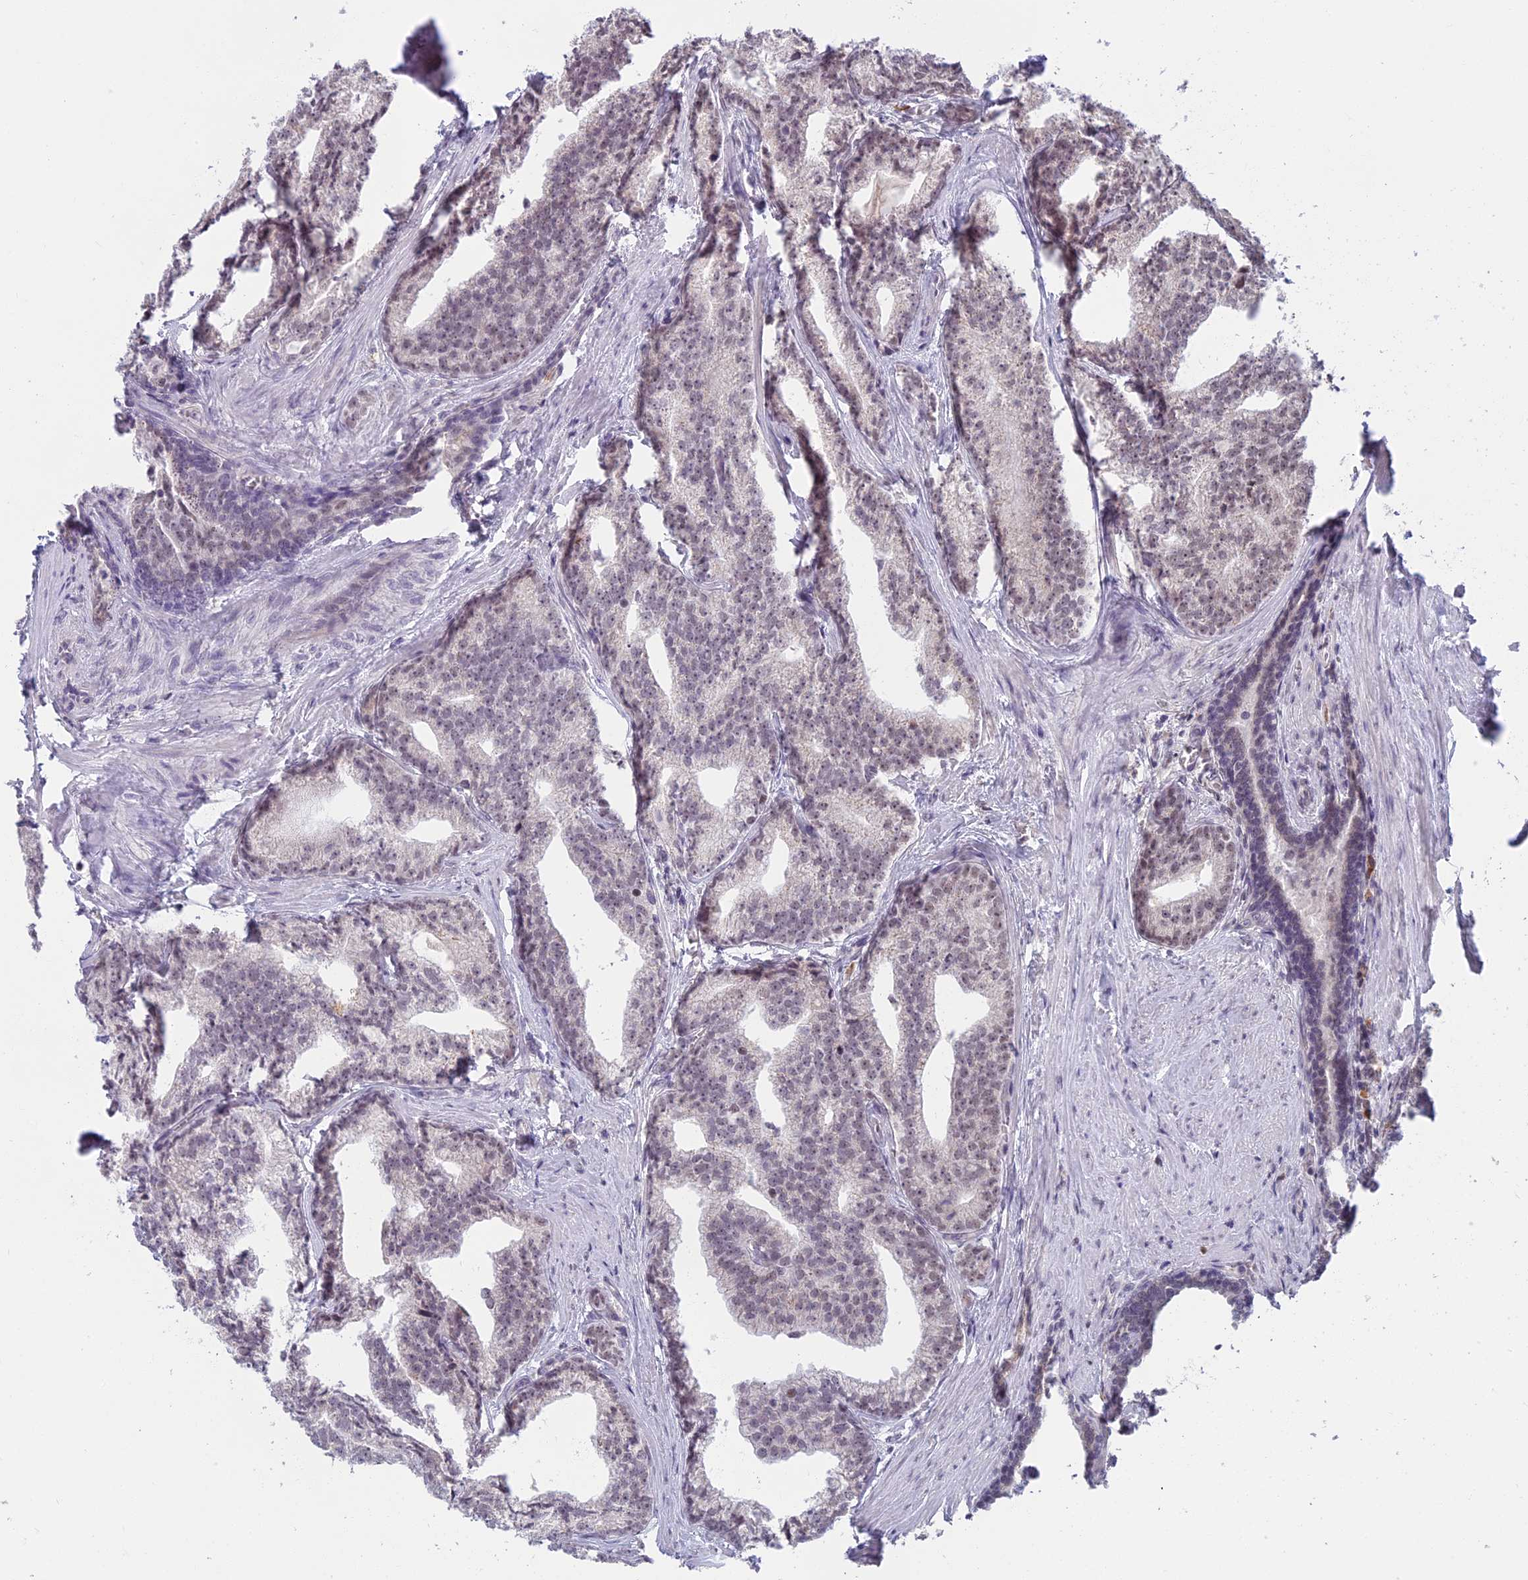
{"staining": {"intensity": "negative", "quantity": "none", "location": "none"}, "tissue": "prostate cancer", "cell_type": "Tumor cells", "image_type": "cancer", "snomed": [{"axis": "morphology", "description": "Adenocarcinoma, Low grade"}, {"axis": "topography", "description": "Prostate"}], "caption": "Prostate low-grade adenocarcinoma stained for a protein using immunohistochemistry (IHC) demonstrates no expression tumor cells.", "gene": "MORF4L1", "patient": {"sex": "male", "age": 71}}